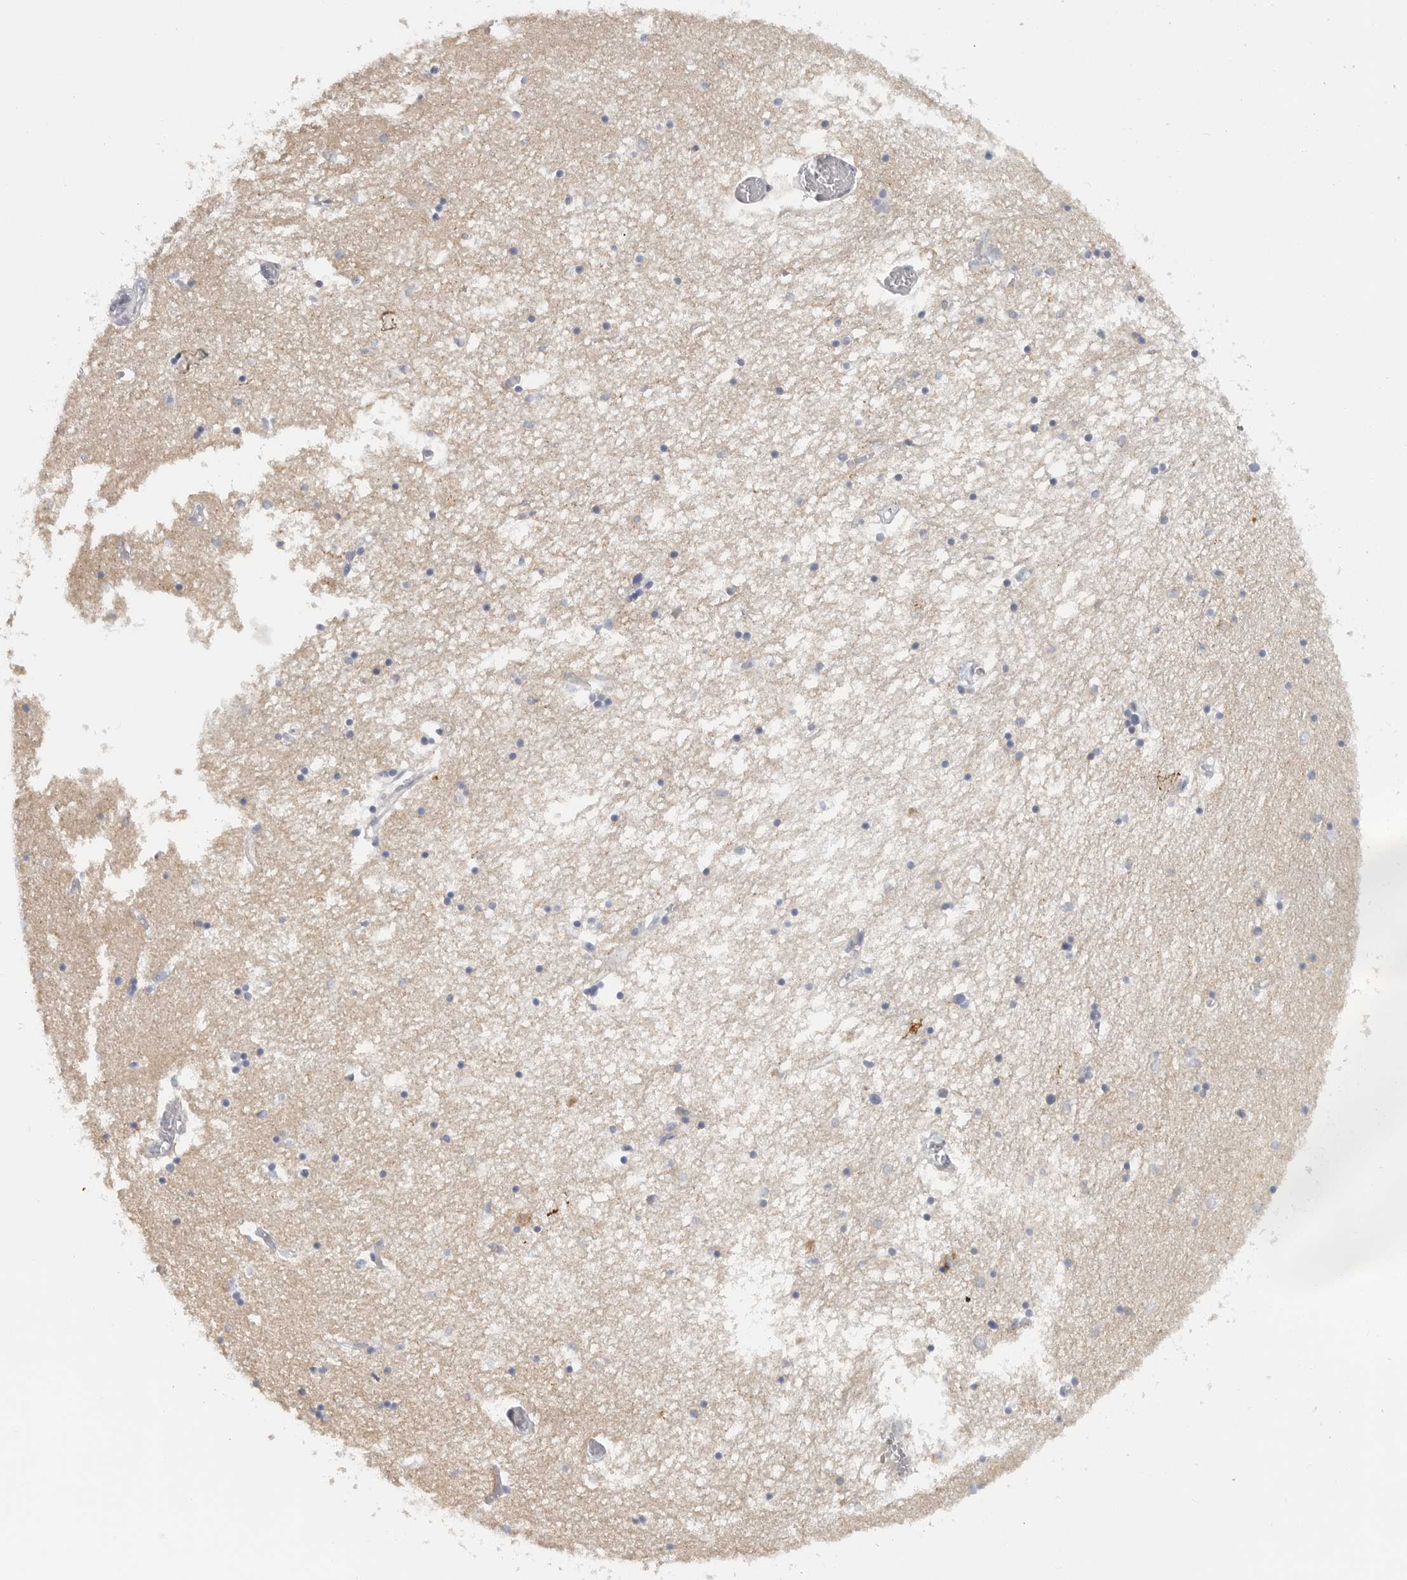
{"staining": {"intensity": "negative", "quantity": "none", "location": "none"}, "tissue": "hippocampus", "cell_type": "Glial cells", "image_type": "normal", "snomed": [{"axis": "morphology", "description": "Normal tissue, NOS"}, {"axis": "topography", "description": "Hippocampus"}], "caption": "IHC micrograph of unremarkable human hippocampus stained for a protein (brown), which displays no positivity in glial cells. (DAB (3,3'-diaminobenzidine) IHC visualized using brightfield microscopy, high magnification).", "gene": "PAM", "patient": {"sex": "male", "age": 70}}